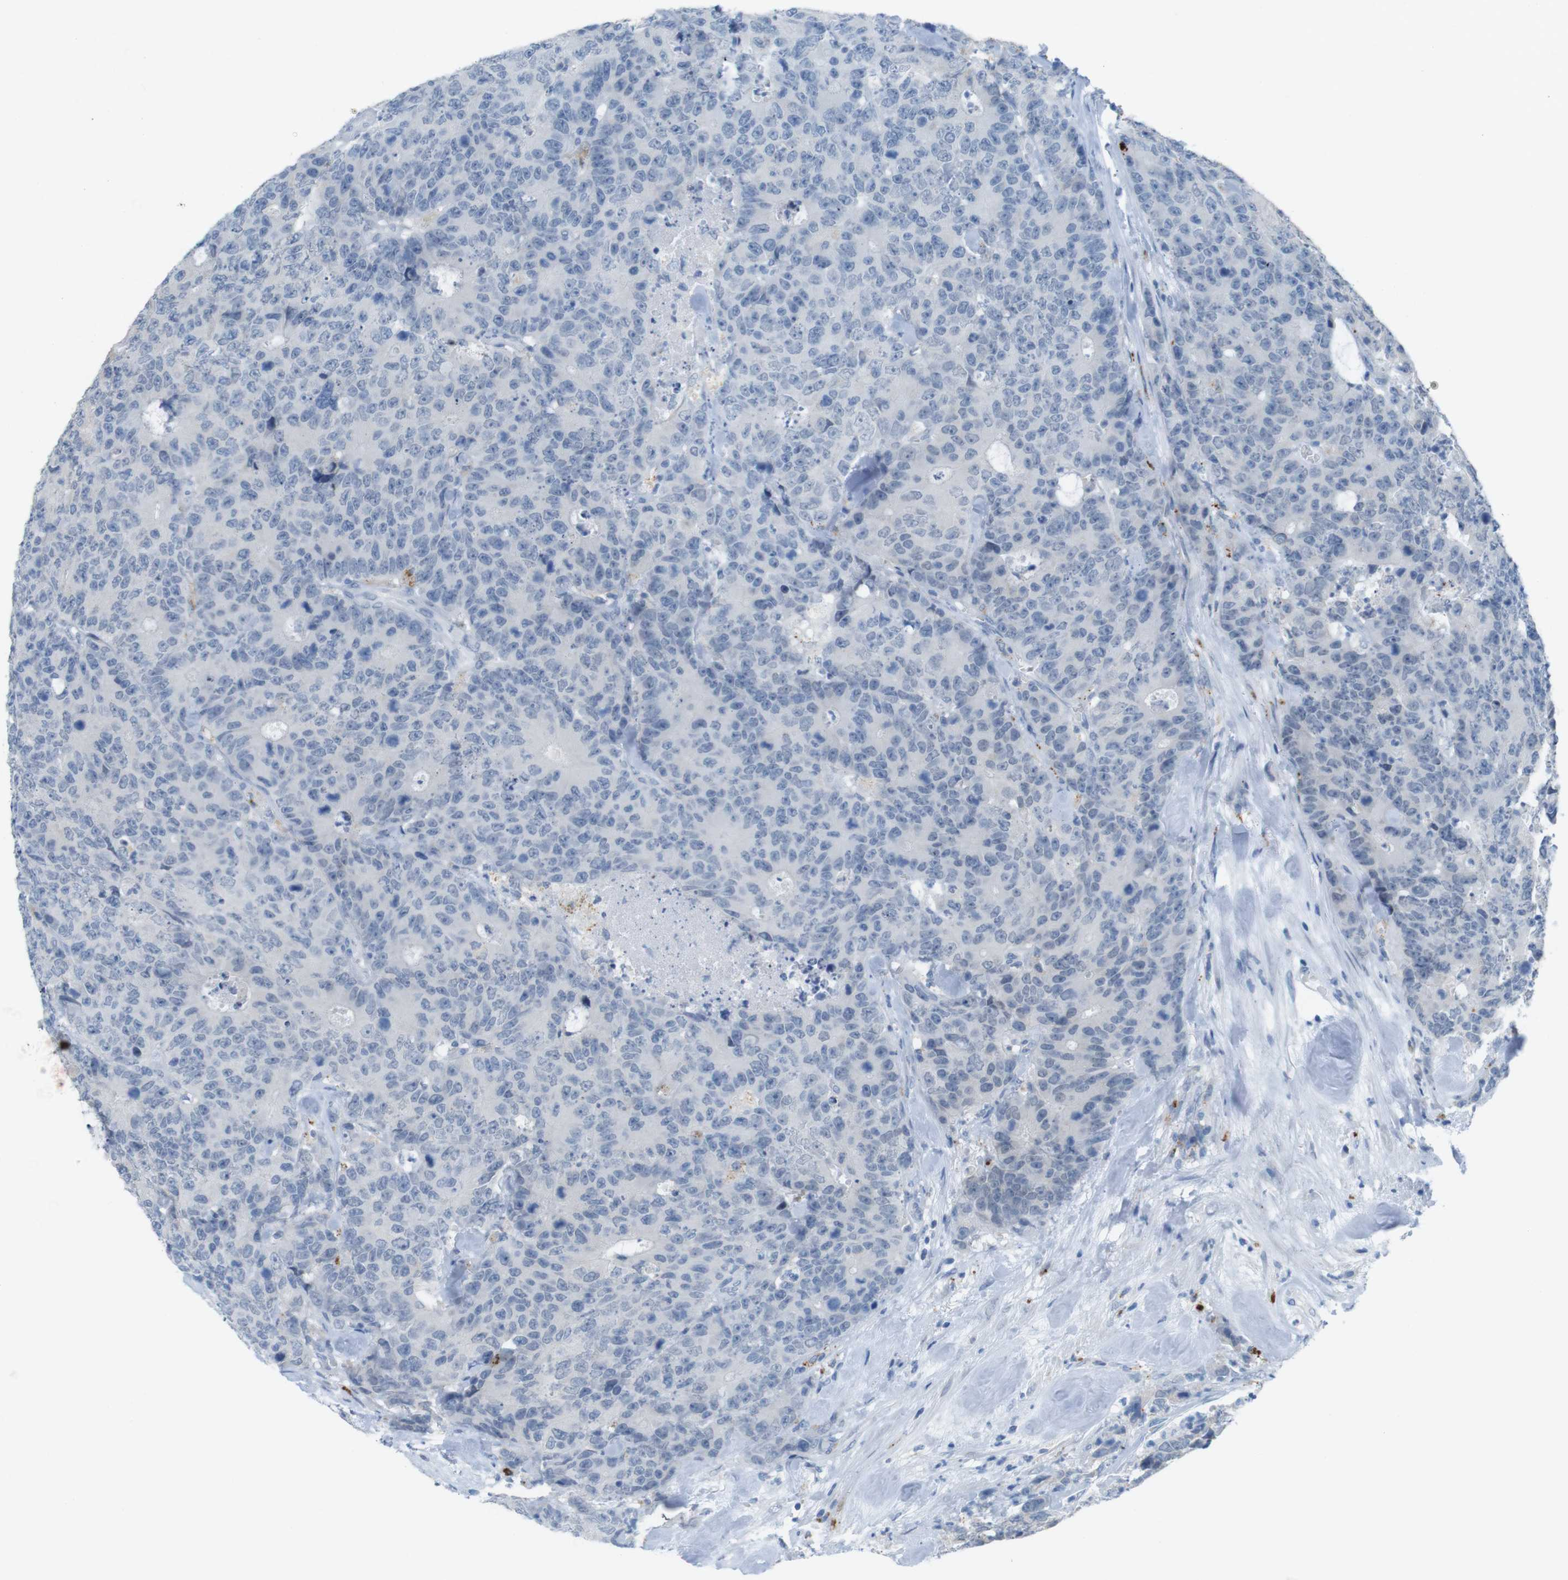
{"staining": {"intensity": "negative", "quantity": "none", "location": "none"}, "tissue": "colorectal cancer", "cell_type": "Tumor cells", "image_type": "cancer", "snomed": [{"axis": "morphology", "description": "Adenocarcinoma, NOS"}, {"axis": "topography", "description": "Colon"}], "caption": "A high-resolution photomicrograph shows IHC staining of colorectal adenocarcinoma, which demonstrates no significant positivity in tumor cells.", "gene": "YIPF1", "patient": {"sex": "female", "age": 86}}